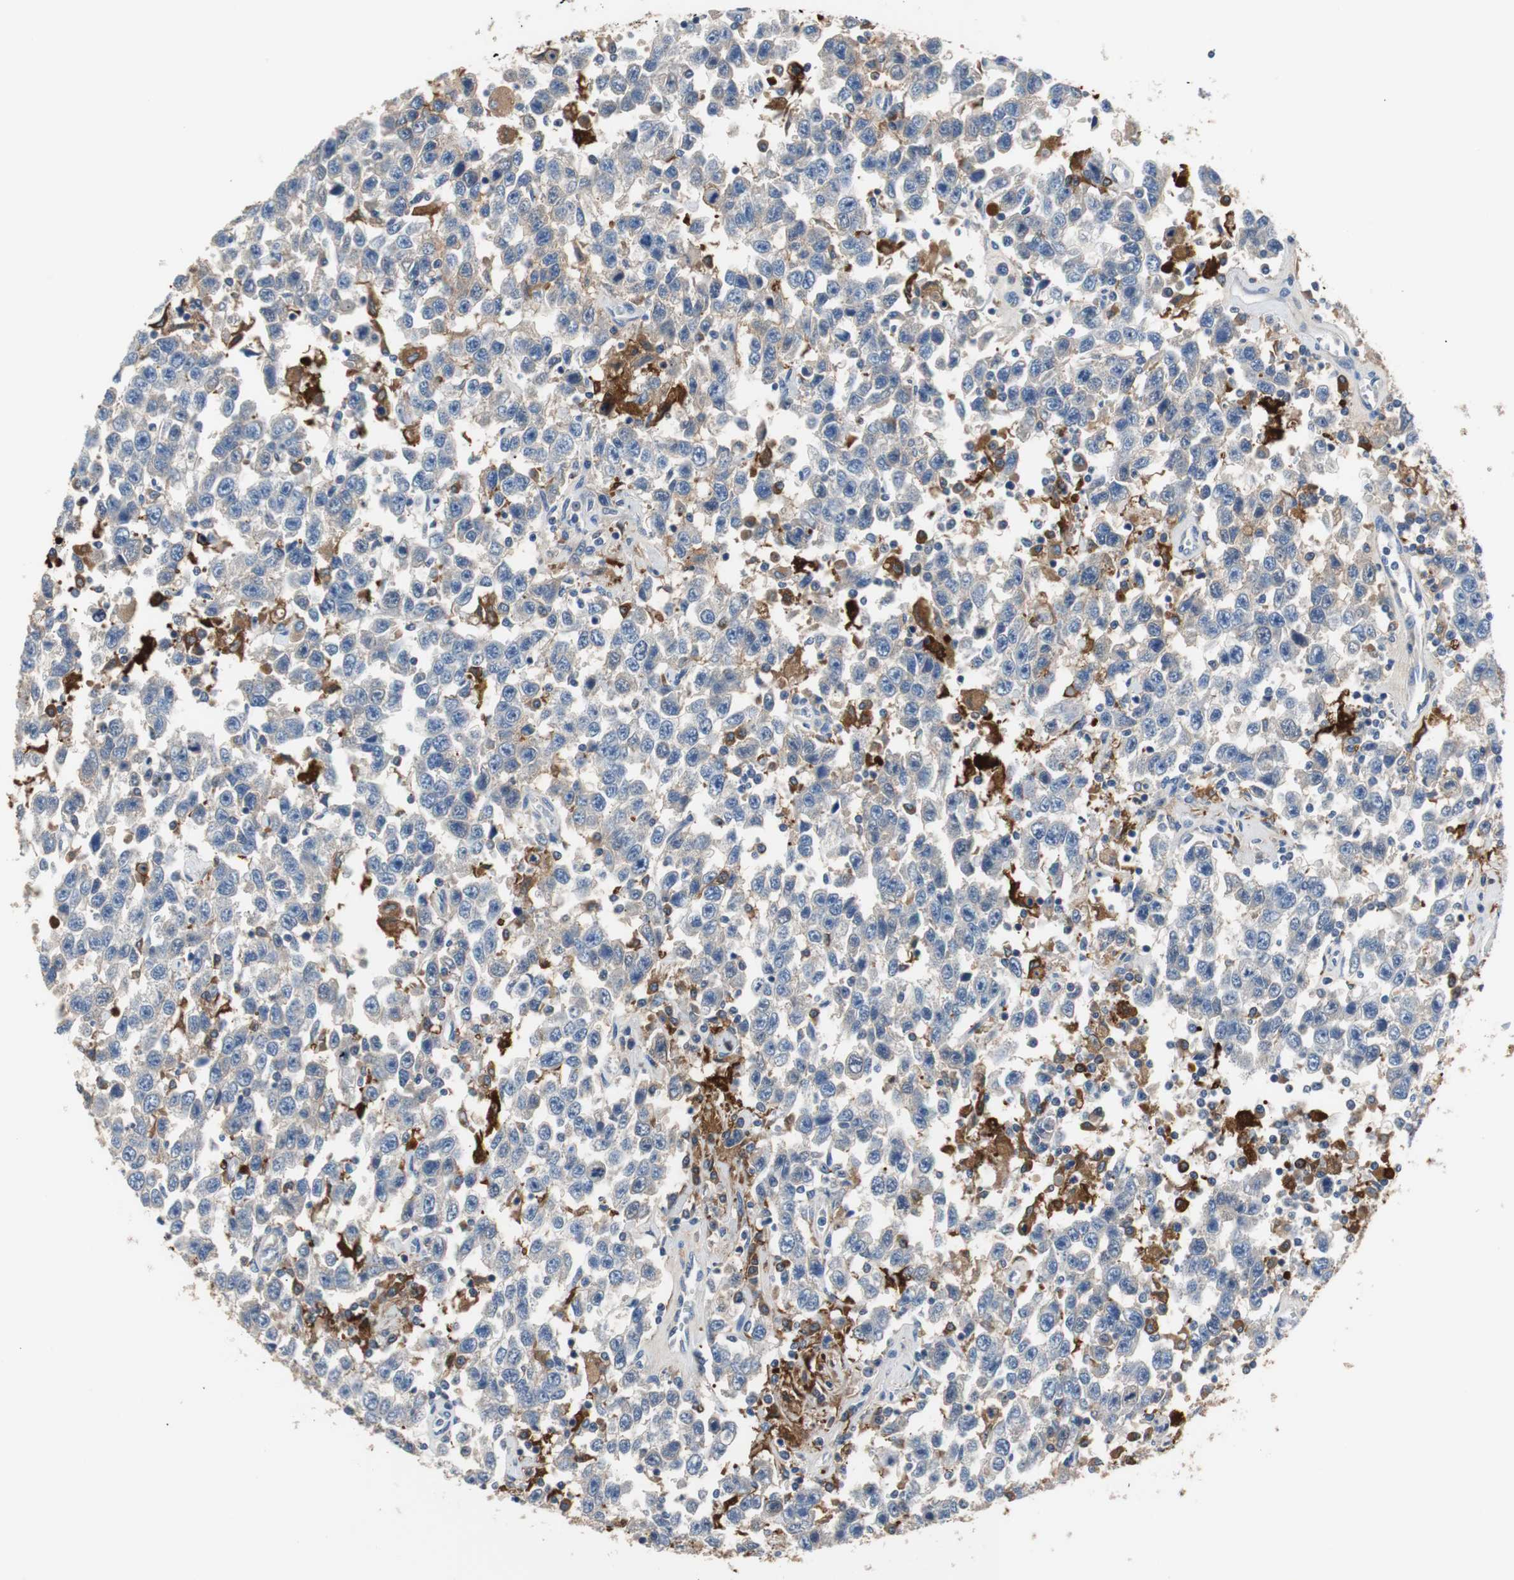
{"staining": {"intensity": "weak", "quantity": "<25%", "location": "cytoplasmic/membranous"}, "tissue": "testis cancer", "cell_type": "Tumor cells", "image_type": "cancer", "snomed": [{"axis": "morphology", "description": "Seminoma, NOS"}, {"axis": "topography", "description": "Testis"}], "caption": "A high-resolution histopathology image shows immunohistochemistry (IHC) staining of testis cancer (seminoma), which demonstrates no significant positivity in tumor cells.", "gene": "PI15", "patient": {"sex": "male", "age": 41}}